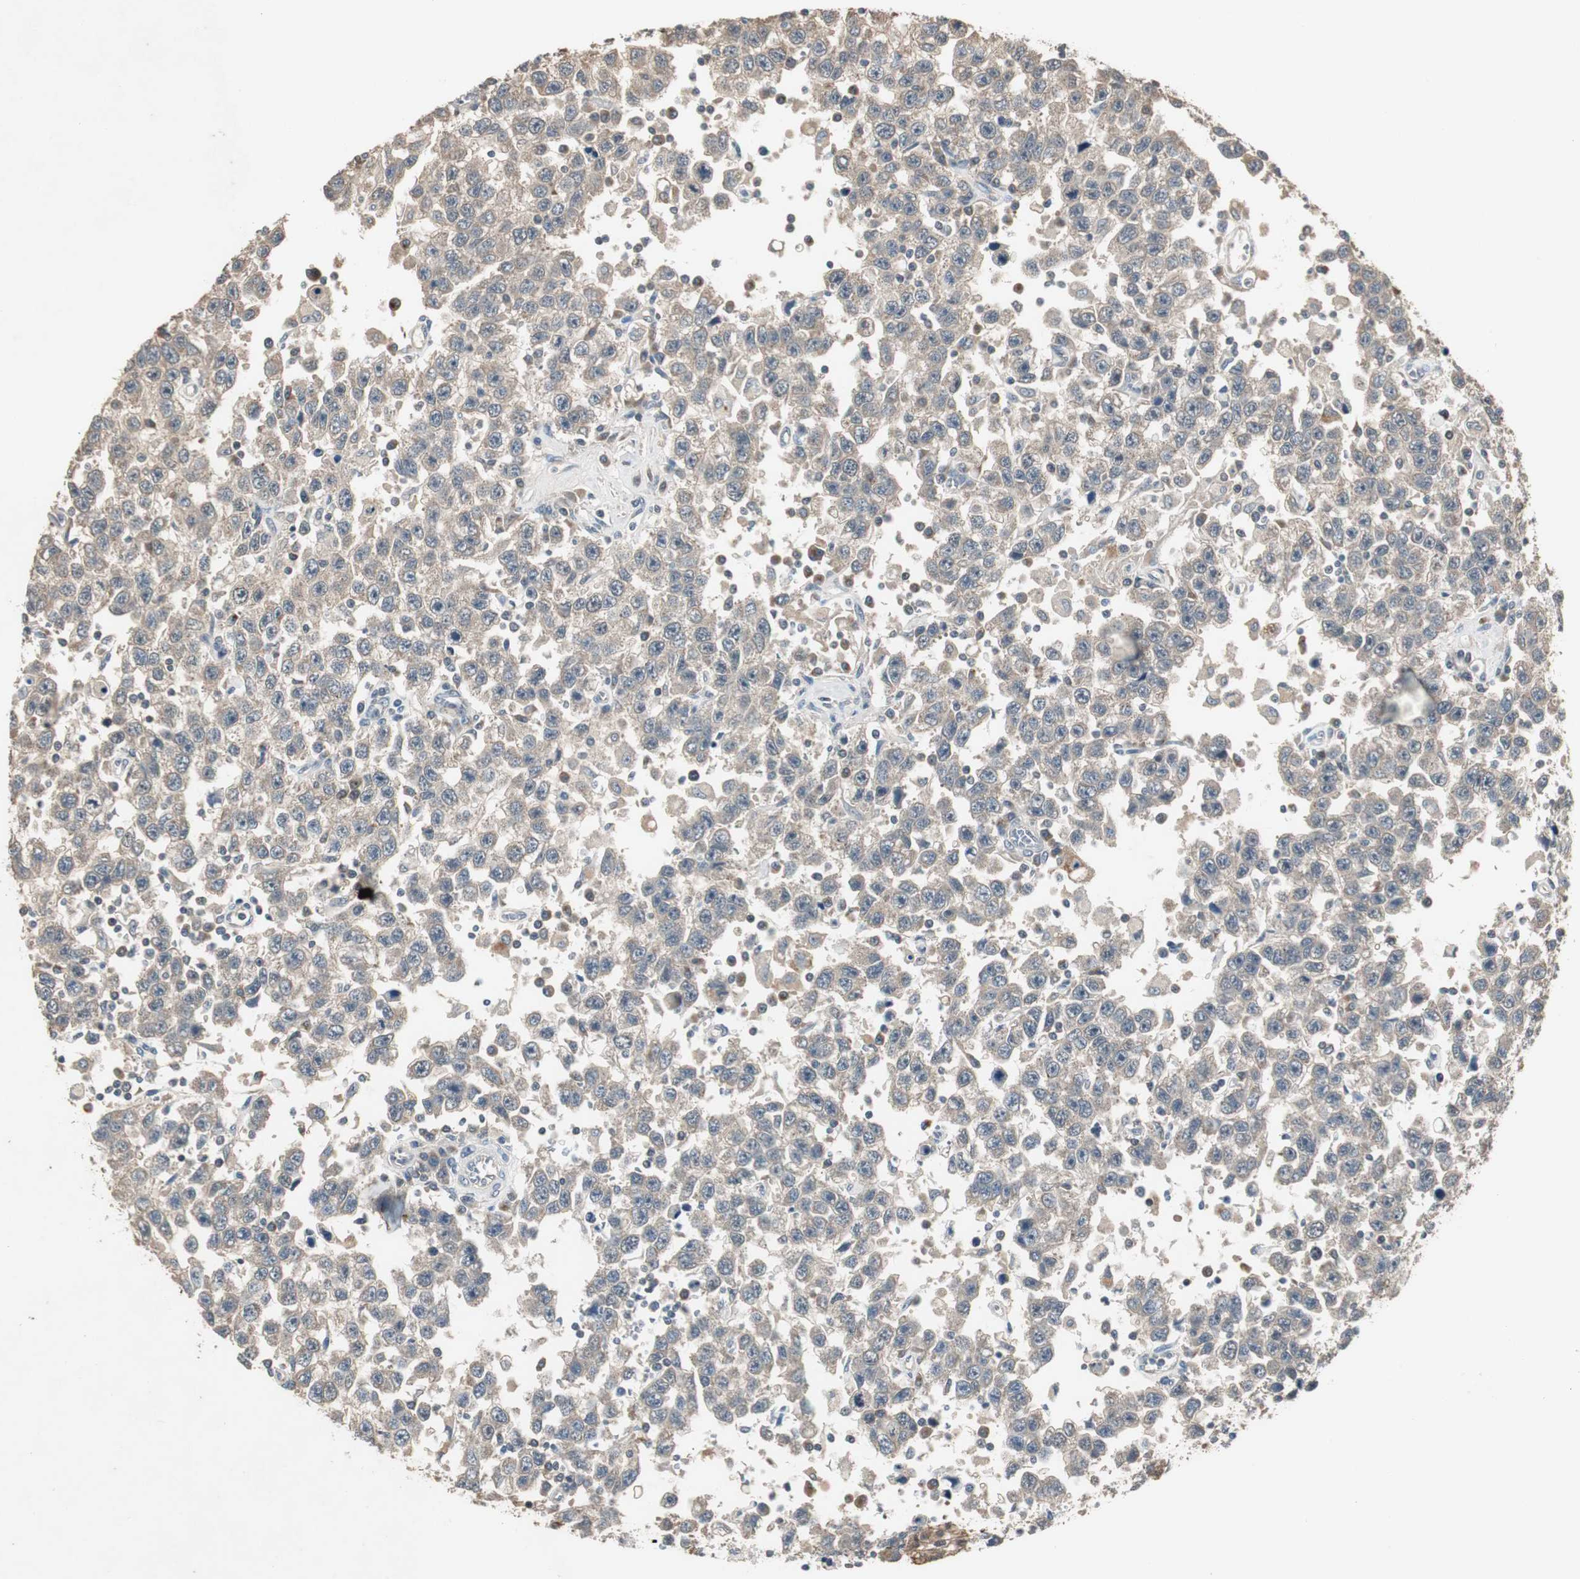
{"staining": {"intensity": "weak", "quantity": "25%-75%", "location": "cytoplasmic/membranous"}, "tissue": "testis cancer", "cell_type": "Tumor cells", "image_type": "cancer", "snomed": [{"axis": "morphology", "description": "Seminoma, NOS"}, {"axis": "topography", "description": "Testis"}], "caption": "Immunohistochemistry (DAB (3,3'-diaminobenzidine)) staining of testis seminoma displays weak cytoplasmic/membranous protein expression in approximately 25%-75% of tumor cells. Nuclei are stained in blue.", "gene": "PTPRN2", "patient": {"sex": "male", "age": 41}}